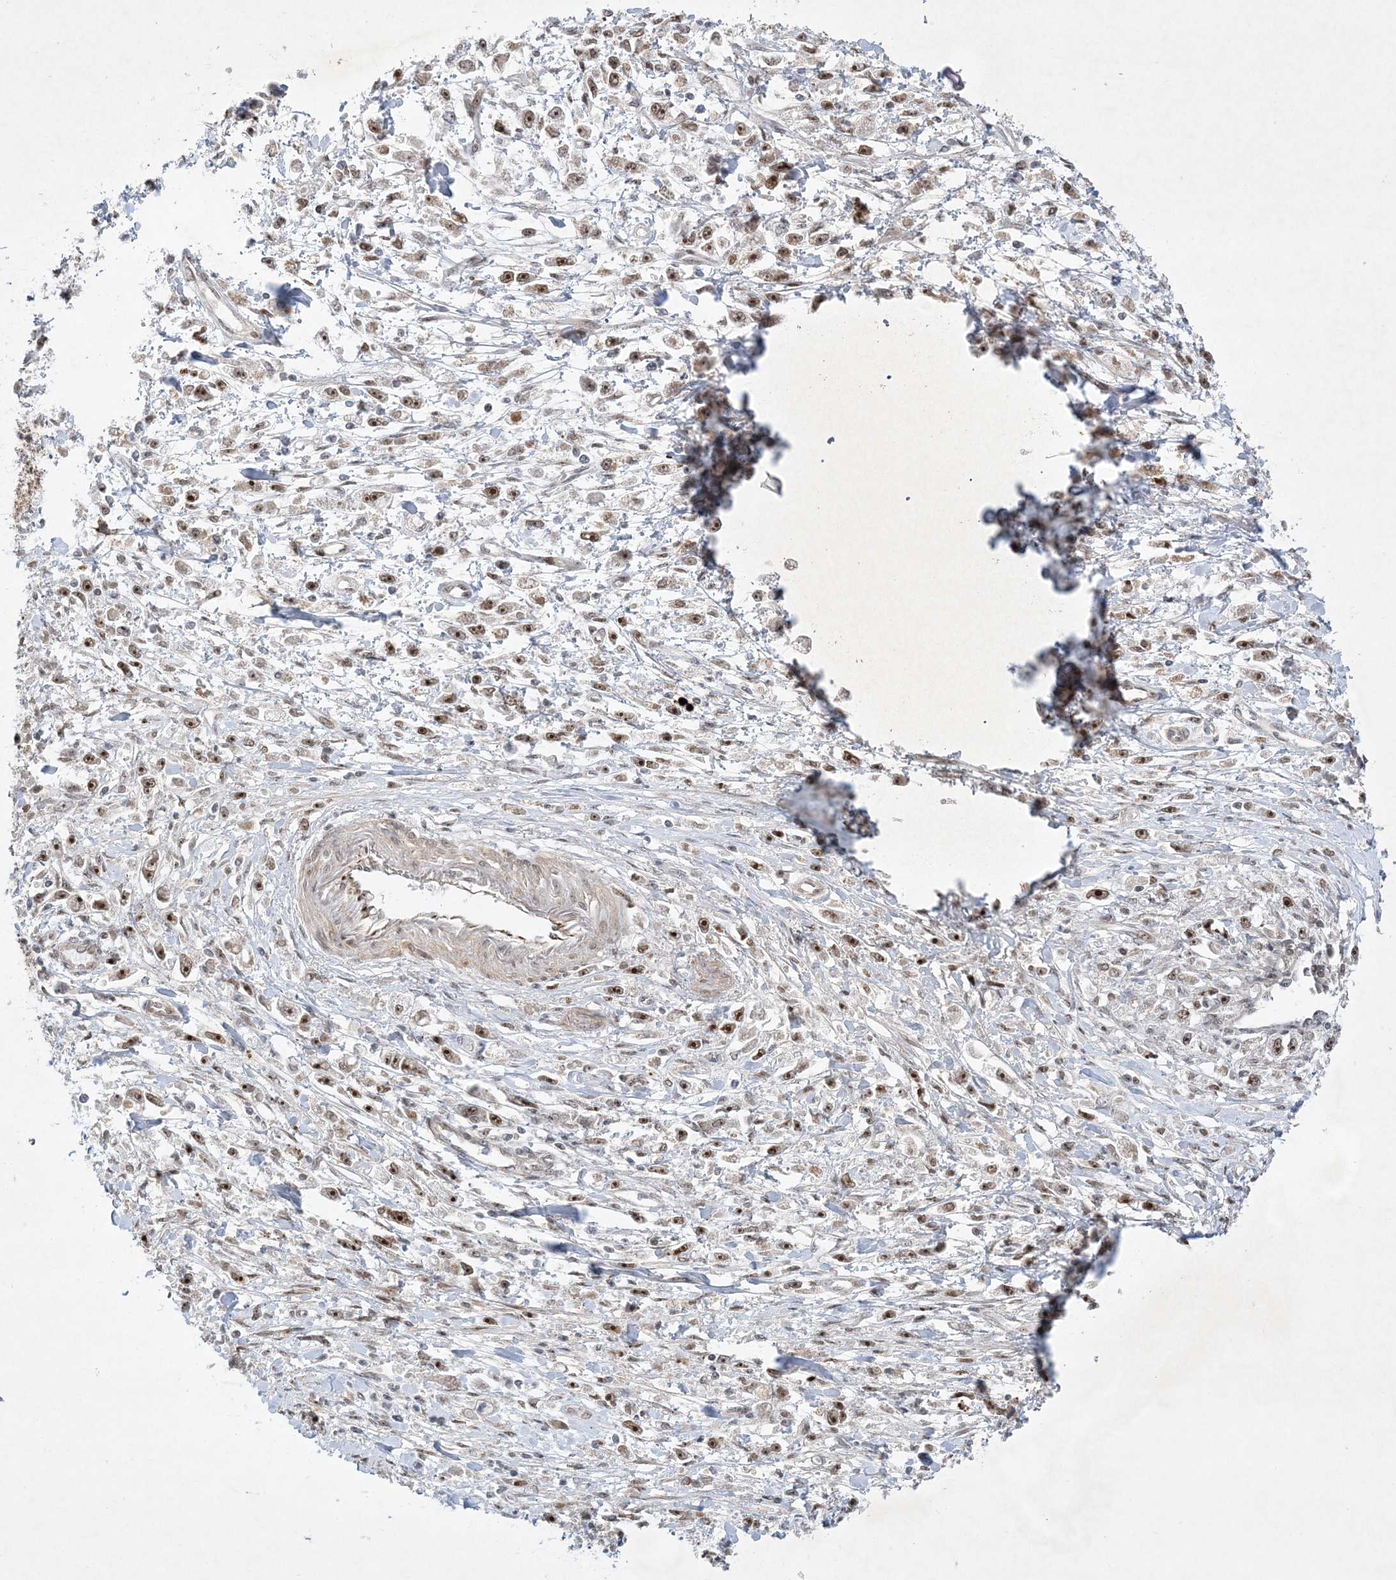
{"staining": {"intensity": "moderate", "quantity": ">75%", "location": "nuclear"}, "tissue": "stomach cancer", "cell_type": "Tumor cells", "image_type": "cancer", "snomed": [{"axis": "morphology", "description": "Adenocarcinoma, NOS"}, {"axis": "topography", "description": "Stomach"}], "caption": "IHC (DAB (3,3'-diaminobenzidine)) staining of stomach cancer (adenocarcinoma) reveals moderate nuclear protein positivity in approximately >75% of tumor cells.", "gene": "NPM3", "patient": {"sex": "female", "age": 59}}